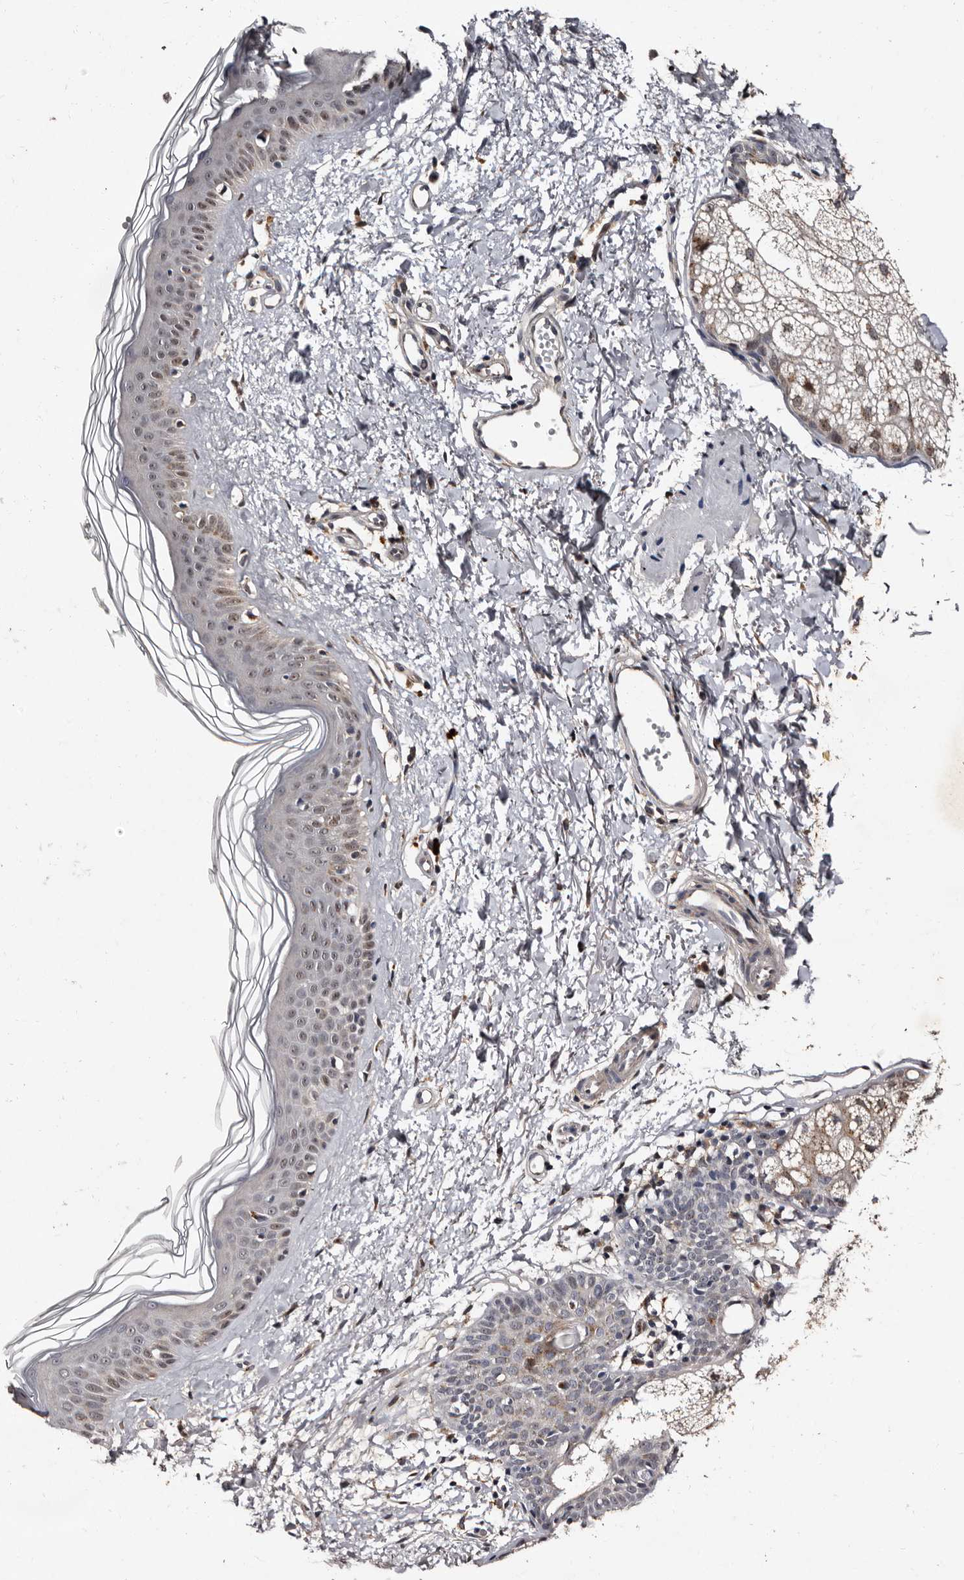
{"staining": {"intensity": "weak", "quantity": "<25%", "location": "cytoplasmic/membranous"}, "tissue": "skin cancer", "cell_type": "Tumor cells", "image_type": "cancer", "snomed": [{"axis": "morphology", "description": "Basal cell carcinoma"}, {"axis": "topography", "description": "Skin"}], "caption": "A photomicrograph of skin basal cell carcinoma stained for a protein displays no brown staining in tumor cells.", "gene": "FAM91A1", "patient": {"sex": "male", "age": 48}}